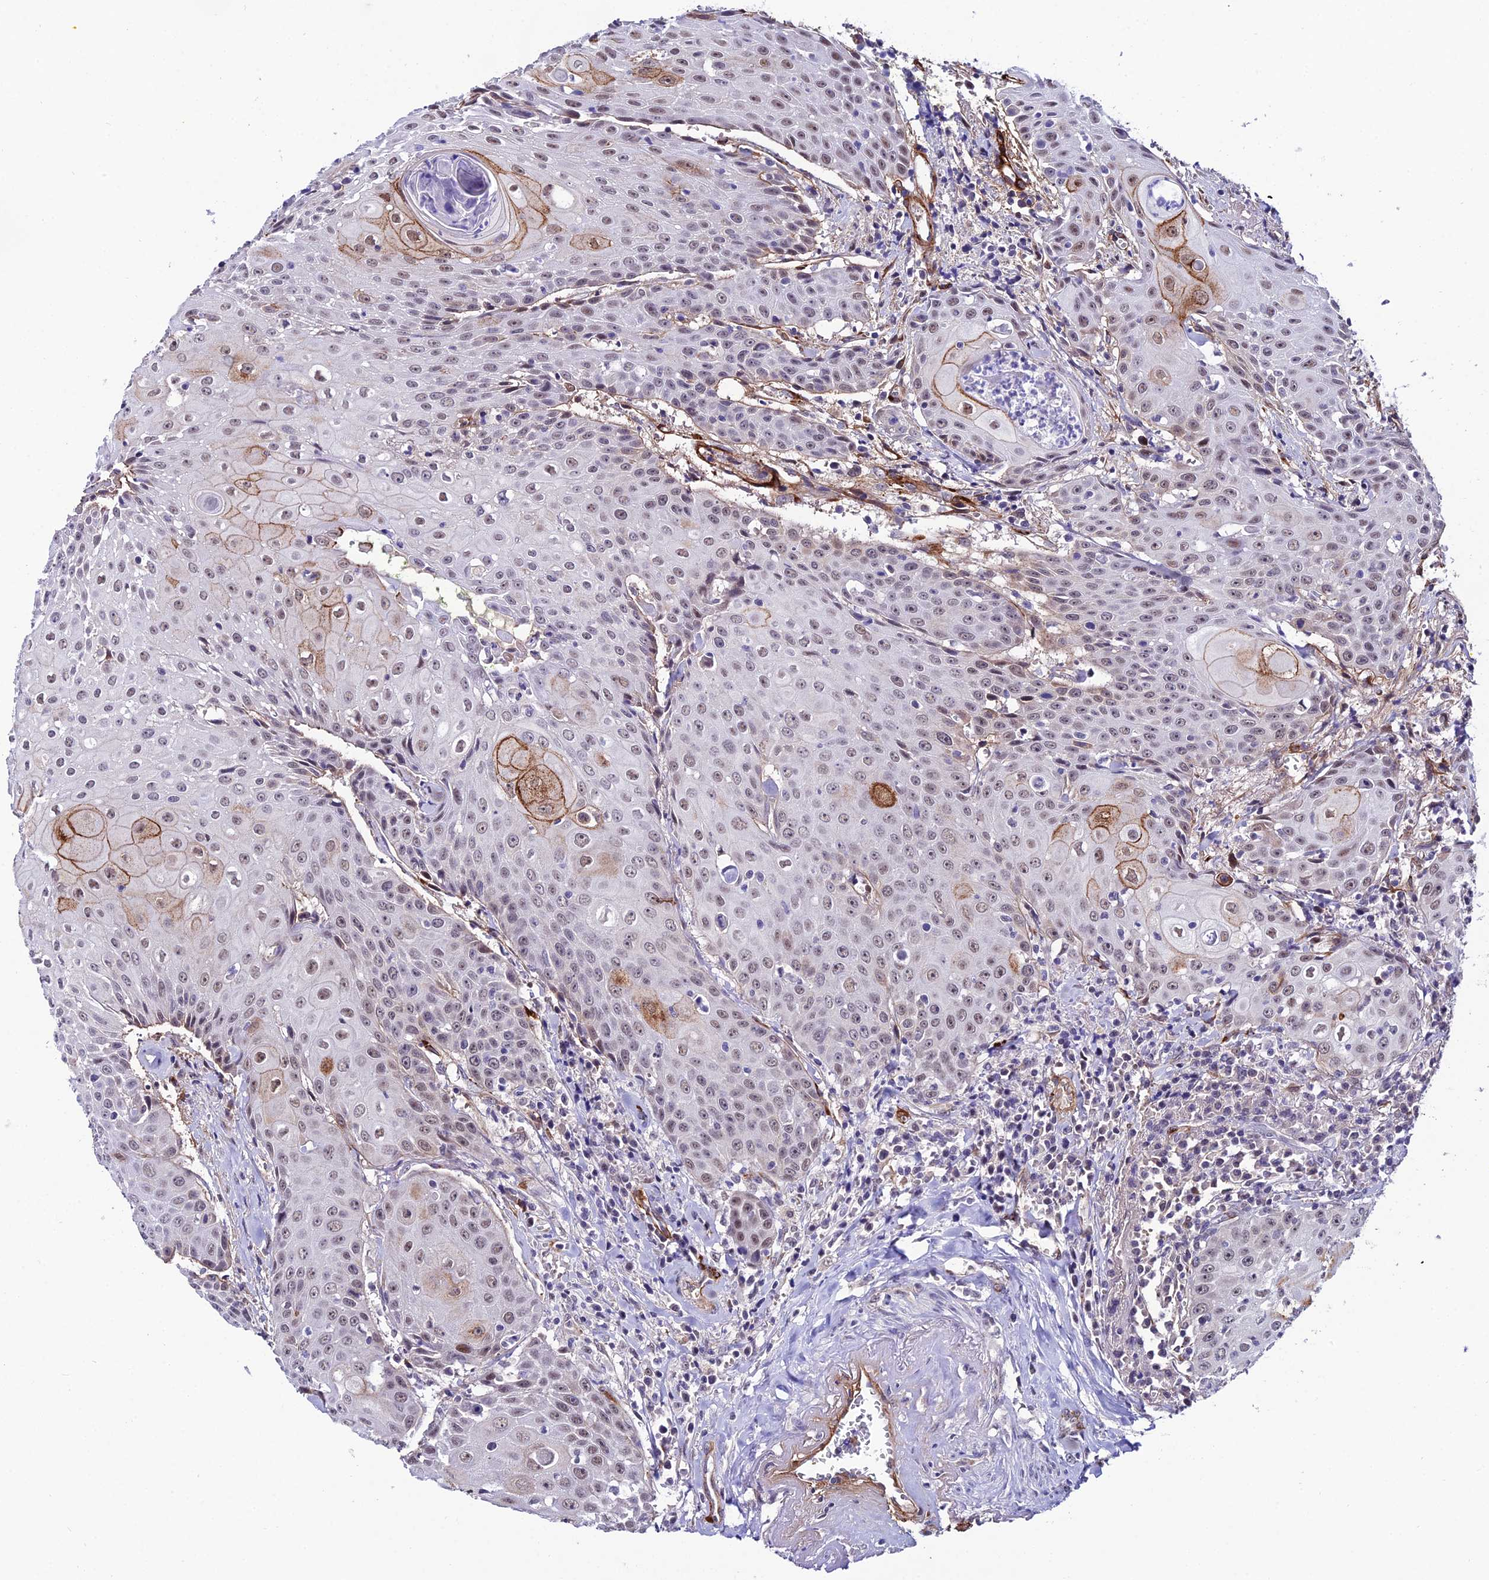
{"staining": {"intensity": "moderate", "quantity": "25%-75%", "location": "nuclear"}, "tissue": "head and neck cancer", "cell_type": "Tumor cells", "image_type": "cancer", "snomed": [{"axis": "morphology", "description": "Squamous cell carcinoma, NOS"}, {"axis": "topography", "description": "Oral tissue"}, {"axis": "topography", "description": "Head-Neck"}], "caption": "Immunohistochemical staining of human head and neck squamous cell carcinoma demonstrates medium levels of moderate nuclear expression in approximately 25%-75% of tumor cells.", "gene": "SYT15", "patient": {"sex": "female", "age": 82}}